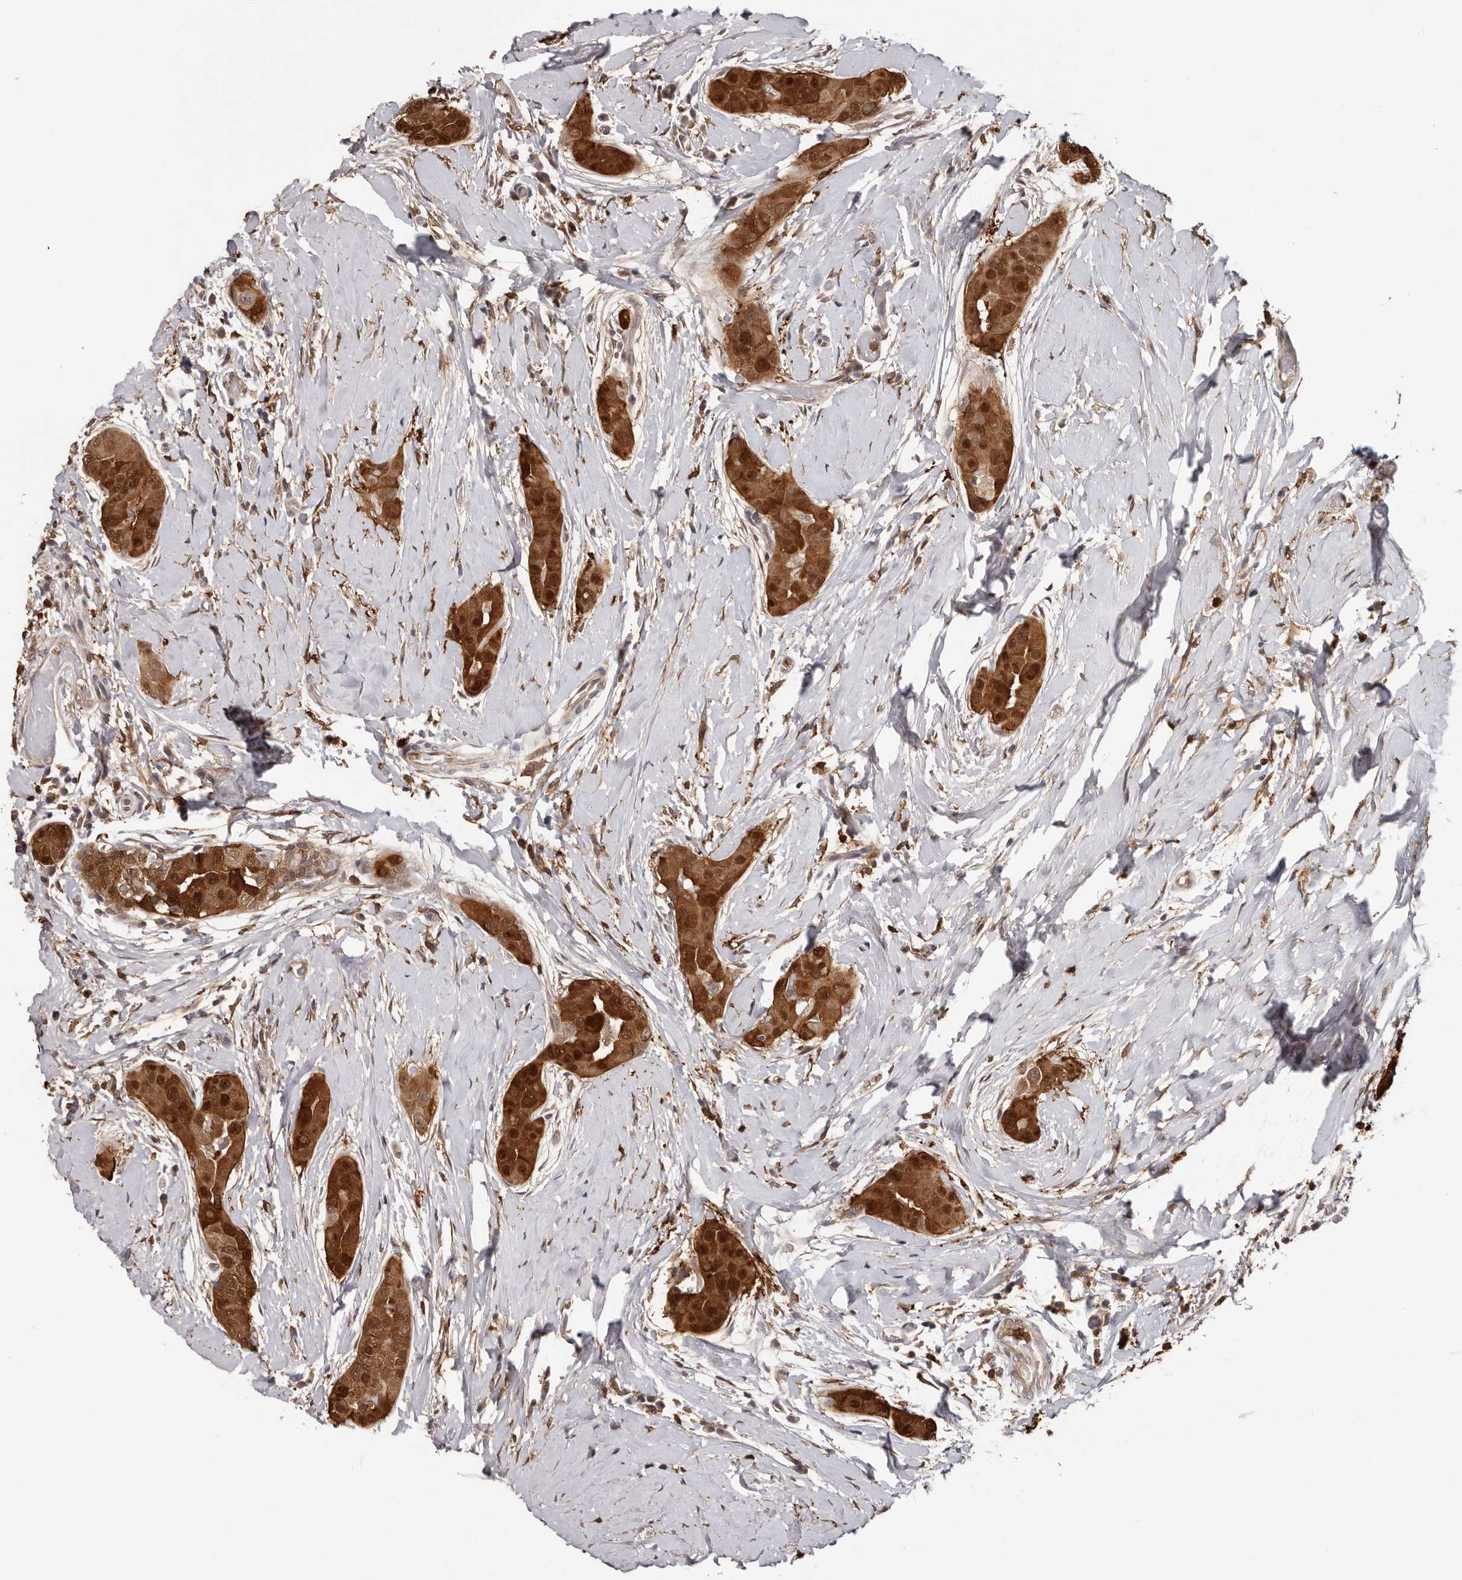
{"staining": {"intensity": "strong", "quantity": ">75%", "location": "cytoplasmic/membranous,nuclear"}, "tissue": "thyroid cancer", "cell_type": "Tumor cells", "image_type": "cancer", "snomed": [{"axis": "morphology", "description": "Papillary adenocarcinoma, NOS"}, {"axis": "topography", "description": "Thyroid gland"}], "caption": "Immunohistochemical staining of human thyroid cancer (papillary adenocarcinoma) exhibits high levels of strong cytoplasmic/membranous and nuclear protein positivity in about >75% of tumor cells.", "gene": "PRR12", "patient": {"sex": "male", "age": 33}}